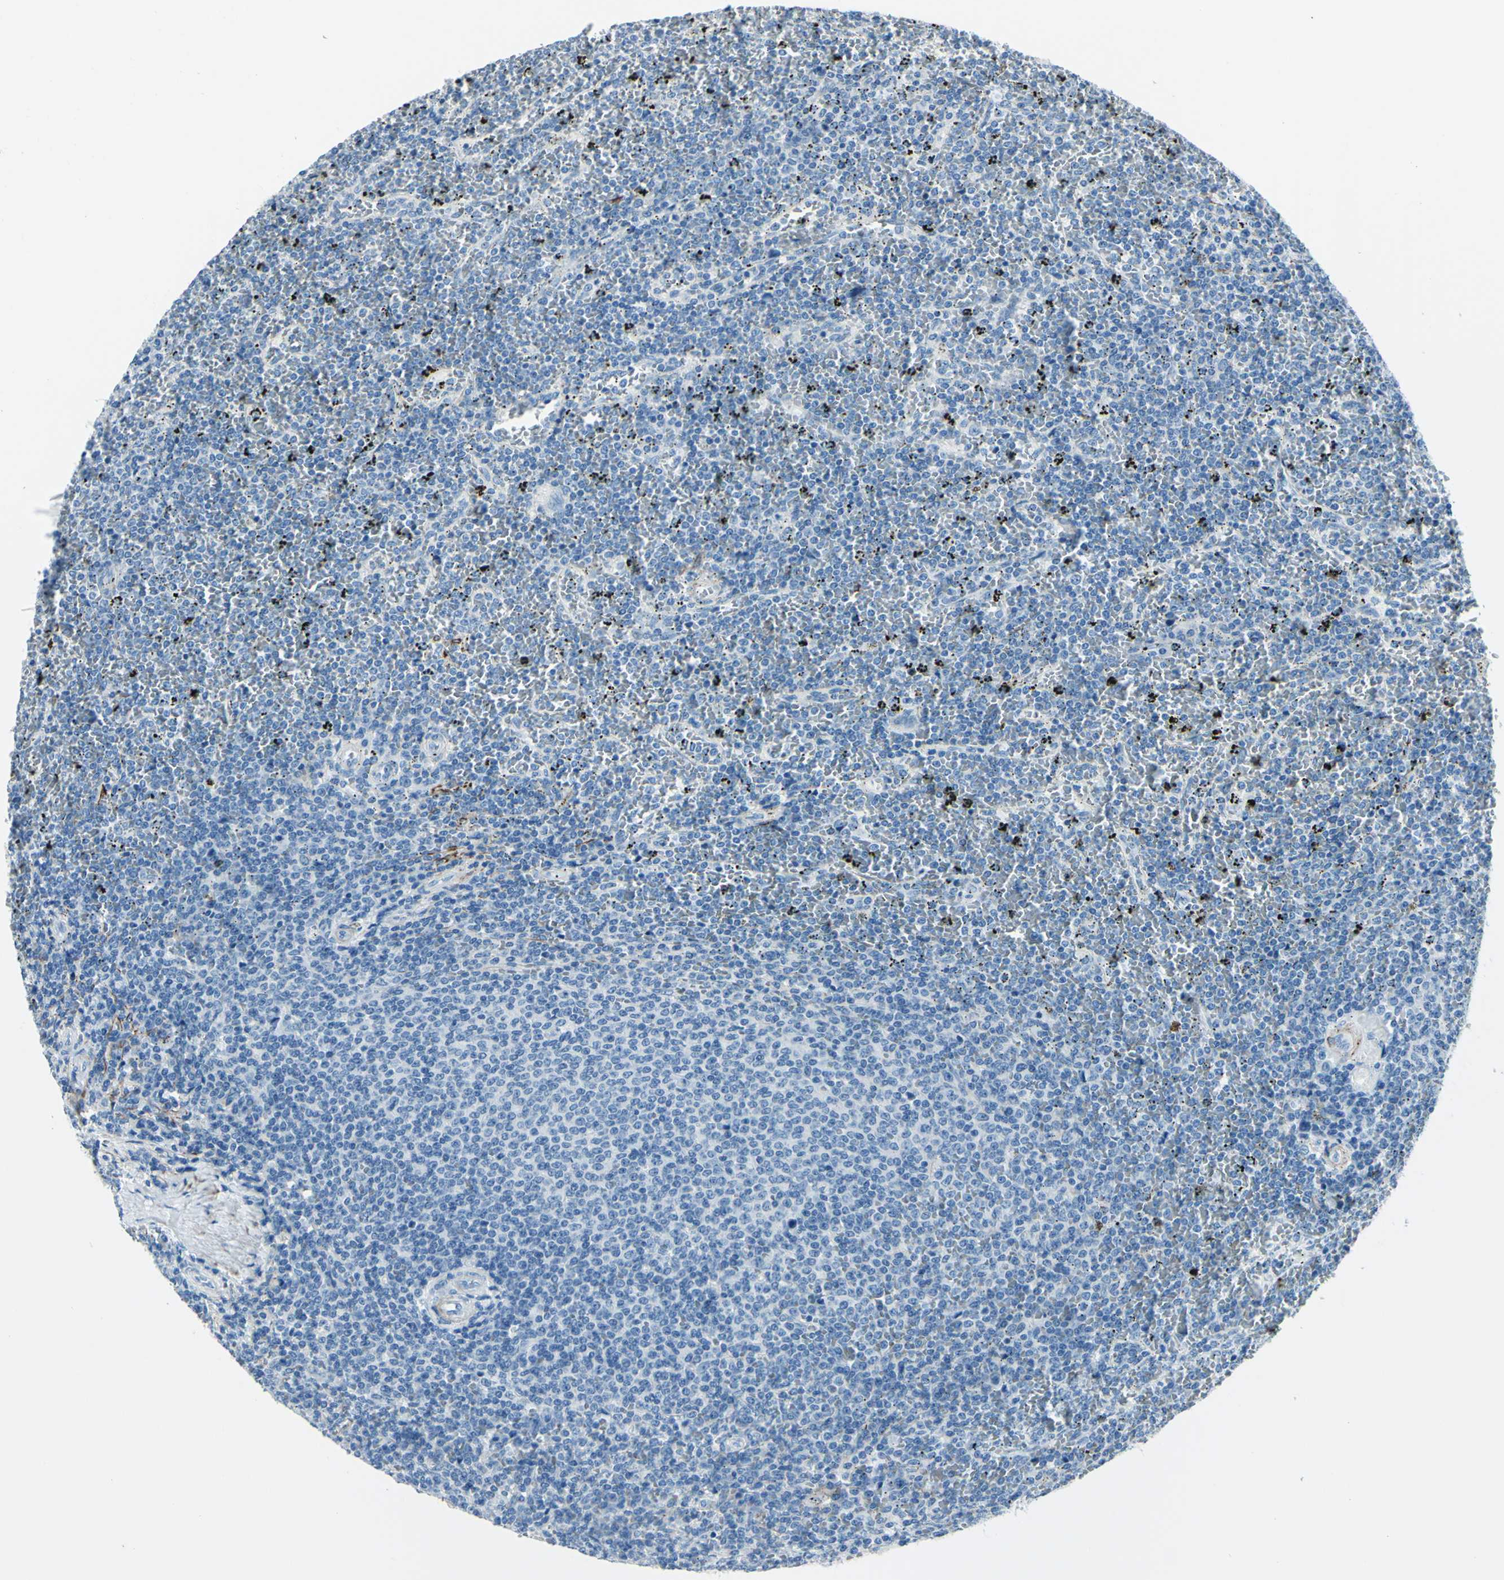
{"staining": {"intensity": "negative", "quantity": "none", "location": "none"}, "tissue": "lymphoma", "cell_type": "Tumor cells", "image_type": "cancer", "snomed": [{"axis": "morphology", "description": "Malignant lymphoma, non-Hodgkin's type, Low grade"}, {"axis": "topography", "description": "Spleen"}], "caption": "Tumor cells are negative for brown protein staining in lymphoma.", "gene": "CDH15", "patient": {"sex": "female", "age": 77}}